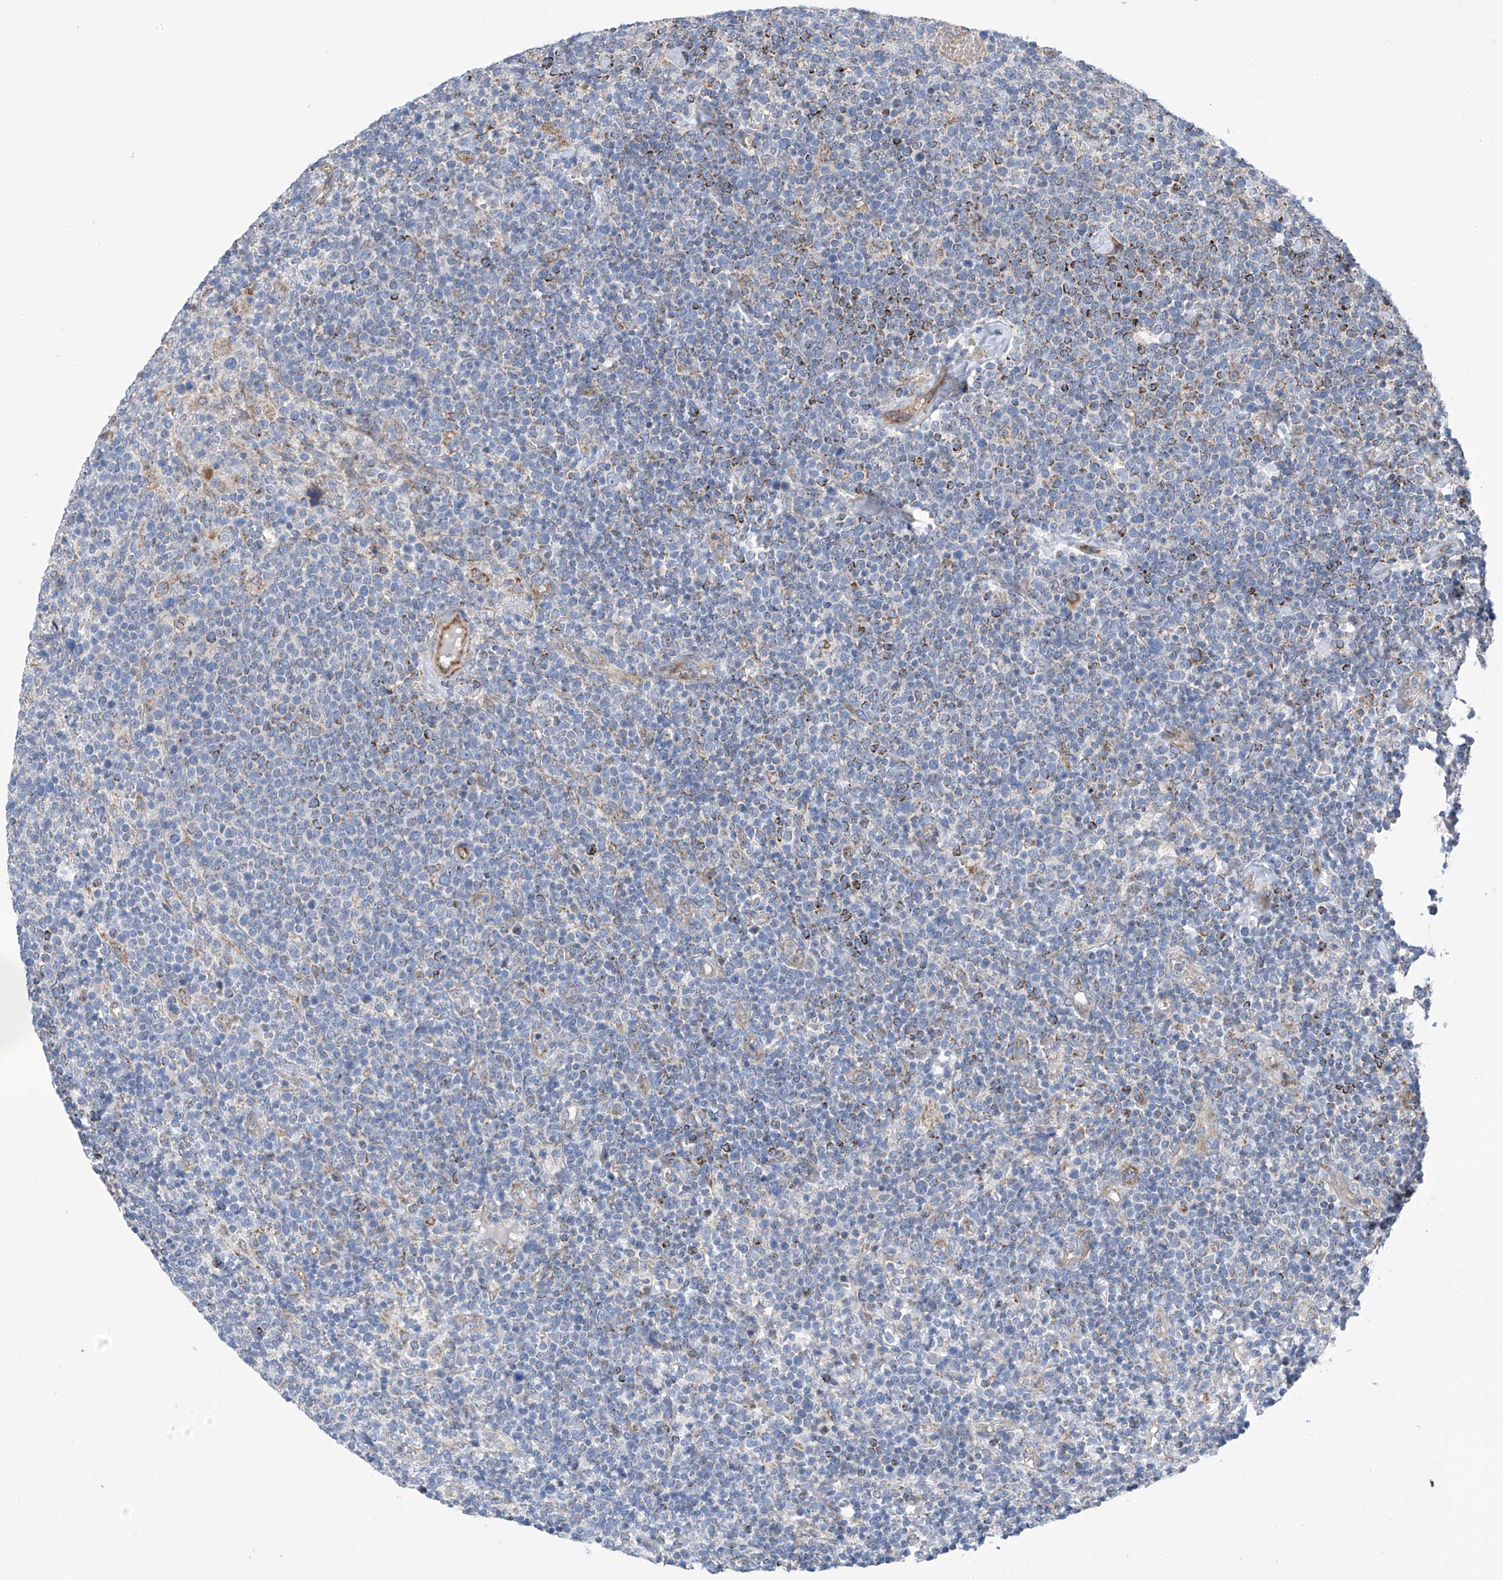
{"staining": {"intensity": "weak", "quantity": "<25%", "location": "cytoplasmic/membranous"}, "tissue": "lymphoma", "cell_type": "Tumor cells", "image_type": "cancer", "snomed": [{"axis": "morphology", "description": "Malignant lymphoma, non-Hodgkin's type, High grade"}, {"axis": "topography", "description": "Lymph node"}], "caption": "Human lymphoma stained for a protein using immunohistochemistry demonstrates no expression in tumor cells.", "gene": "EIF5B", "patient": {"sex": "male", "age": 61}}